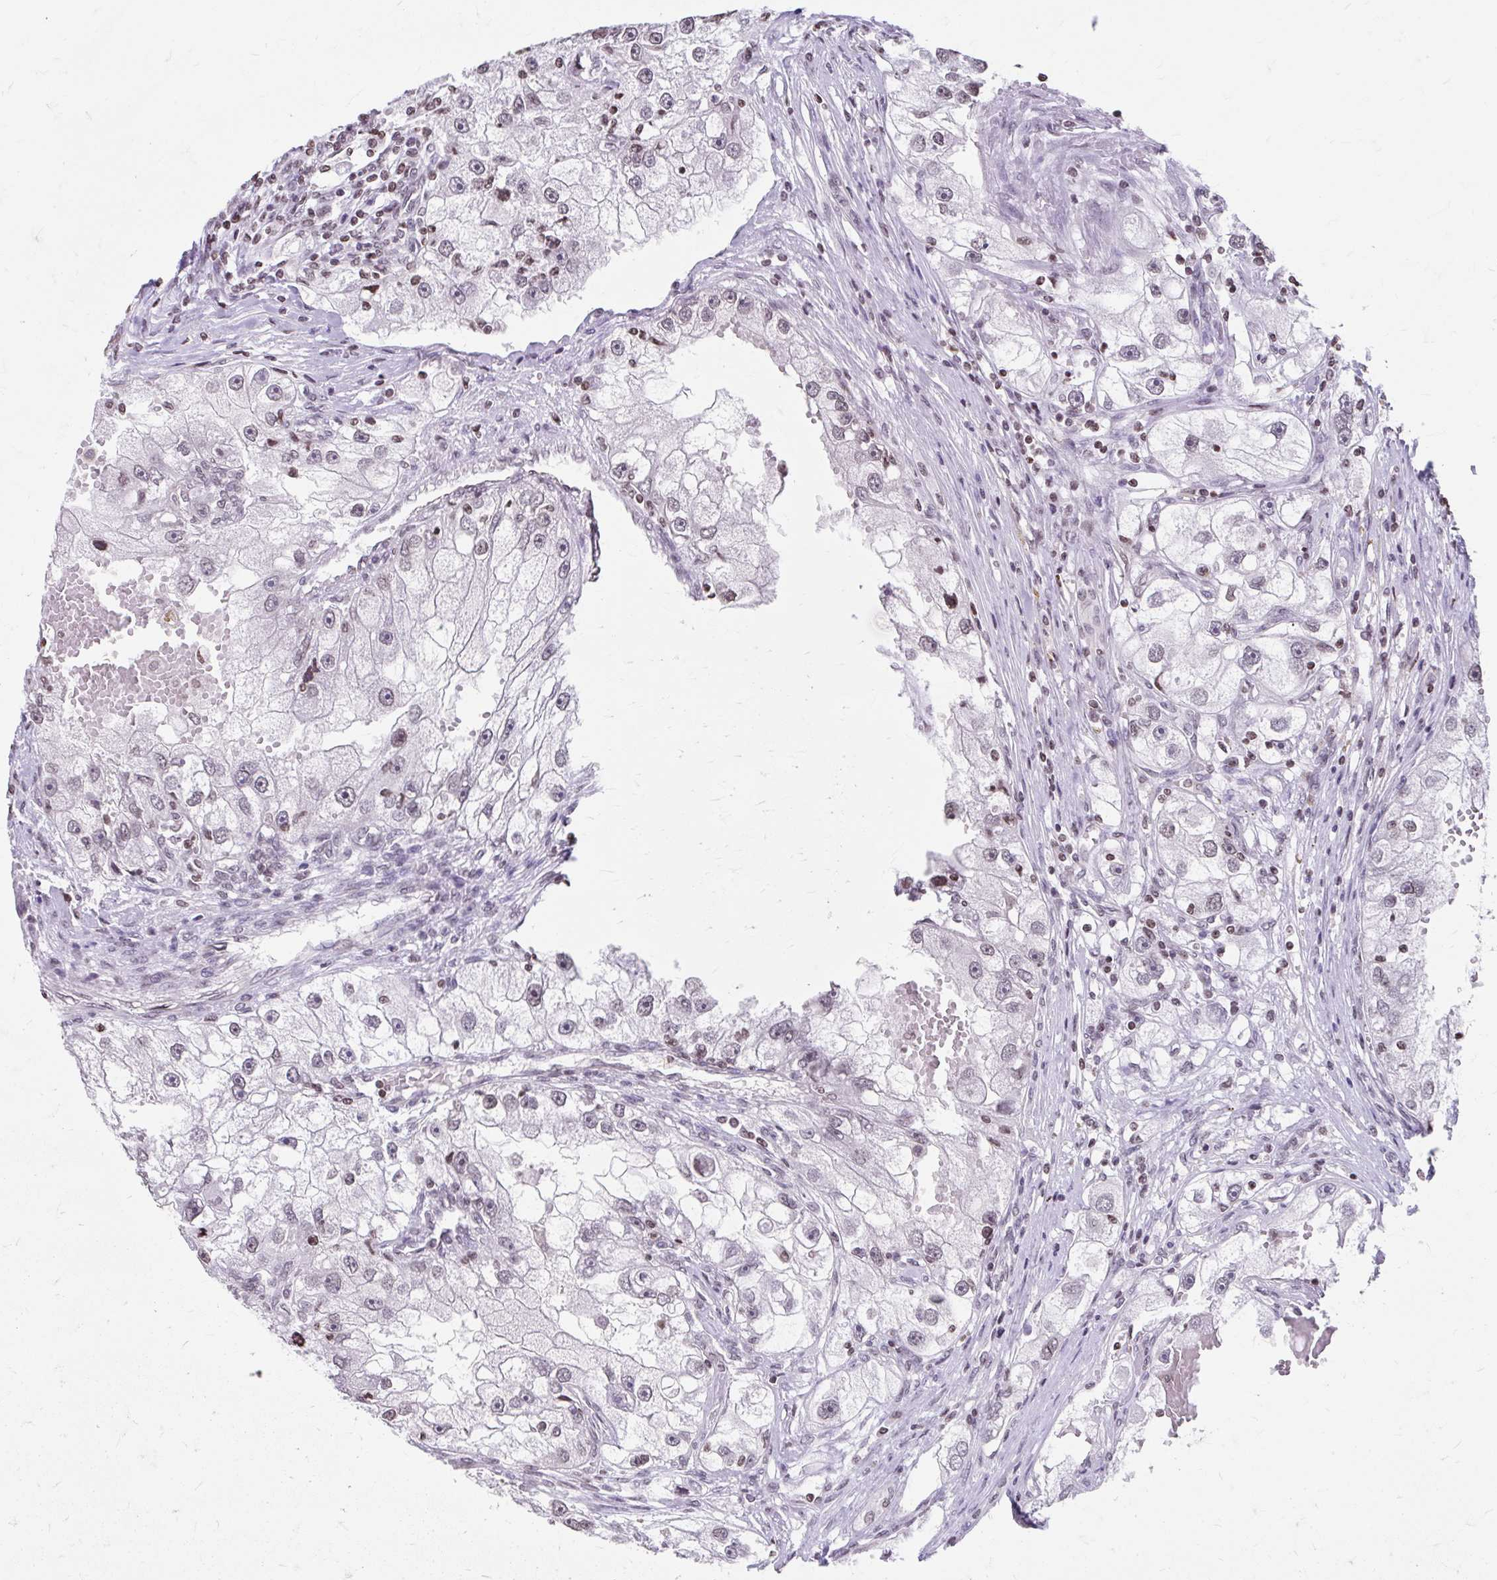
{"staining": {"intensity": "weak", "quantity": ">75%", "location": "nuclear"}, "tissue": "renal cancer", "cell_type": "Tumor cells", "image_type": "cancer", "snomed": [{"axis": "morphology", "description": "Adenocarcinoma, NOS"}, {"axis": "topography", "description": "Kidney"}], "caption": "Renal cancer (adenocarcinoma) tissue exhibits weak nuclear staining in about >75% of tumor cells", "gene": "ORC3", "patient": {"sex": "male", "age": 63}}